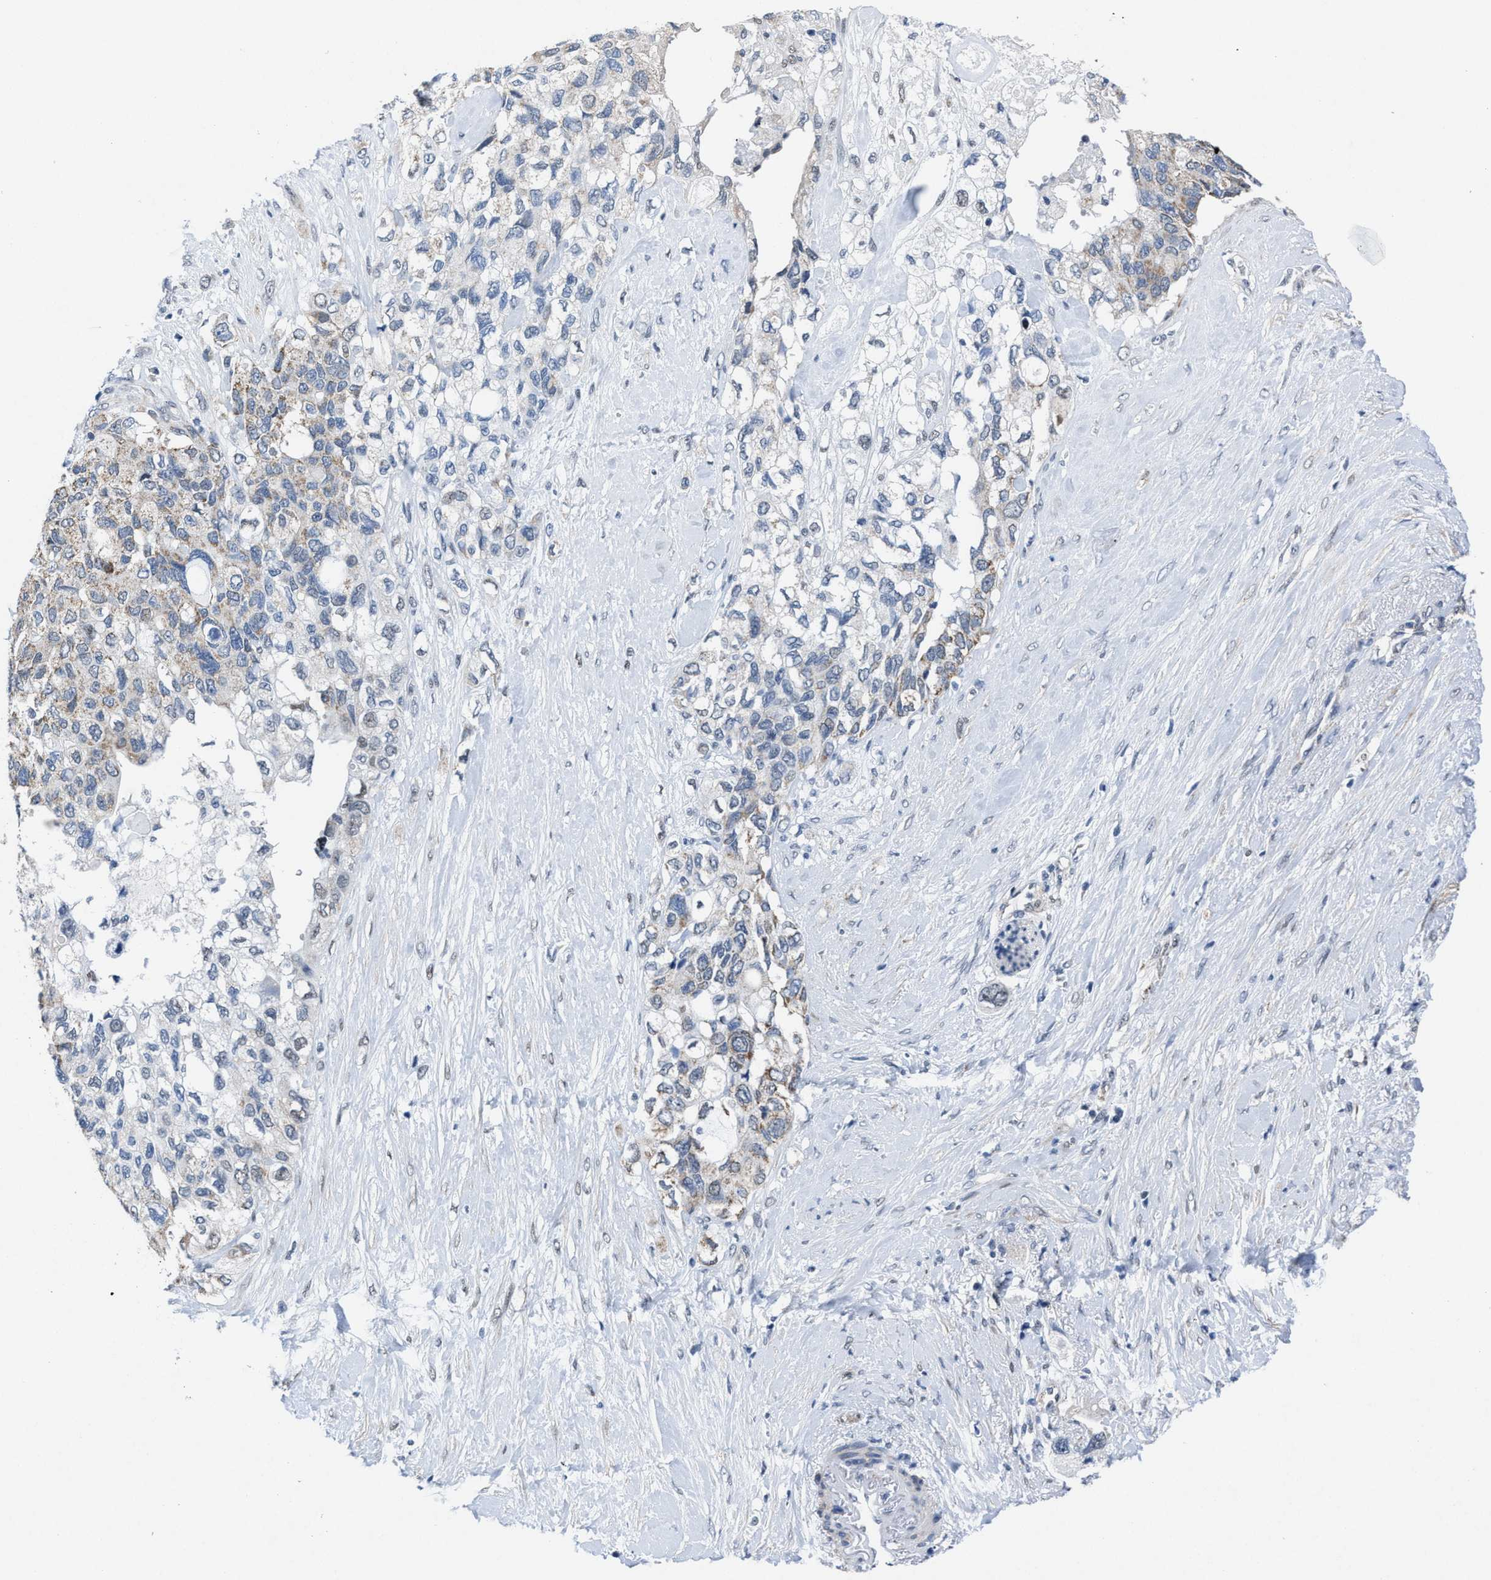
{"staining": {"intensity": "weak", "quantity": "25%-75%", "location": "cytoplasmic/membranous"}, "tissue": "pancreatic cancer", "cell_type": "Tumor cells", "image_type": "cancer", "snomed": [{"axis": "morphology", "description": "Adenocarcinoma, NOS"}, {"axis": "topography", "description": "Pancreas"}], "caption": "Protein staining exhibits weak cytoplasmic/membranous staining in approximately 25%-75% of tumor cells in pancreatic cancer. (Brightfield microscopy of DAB IHC at high magnification).", "gene": "ID3", "patient": {"sex": "female", "age": 56}}